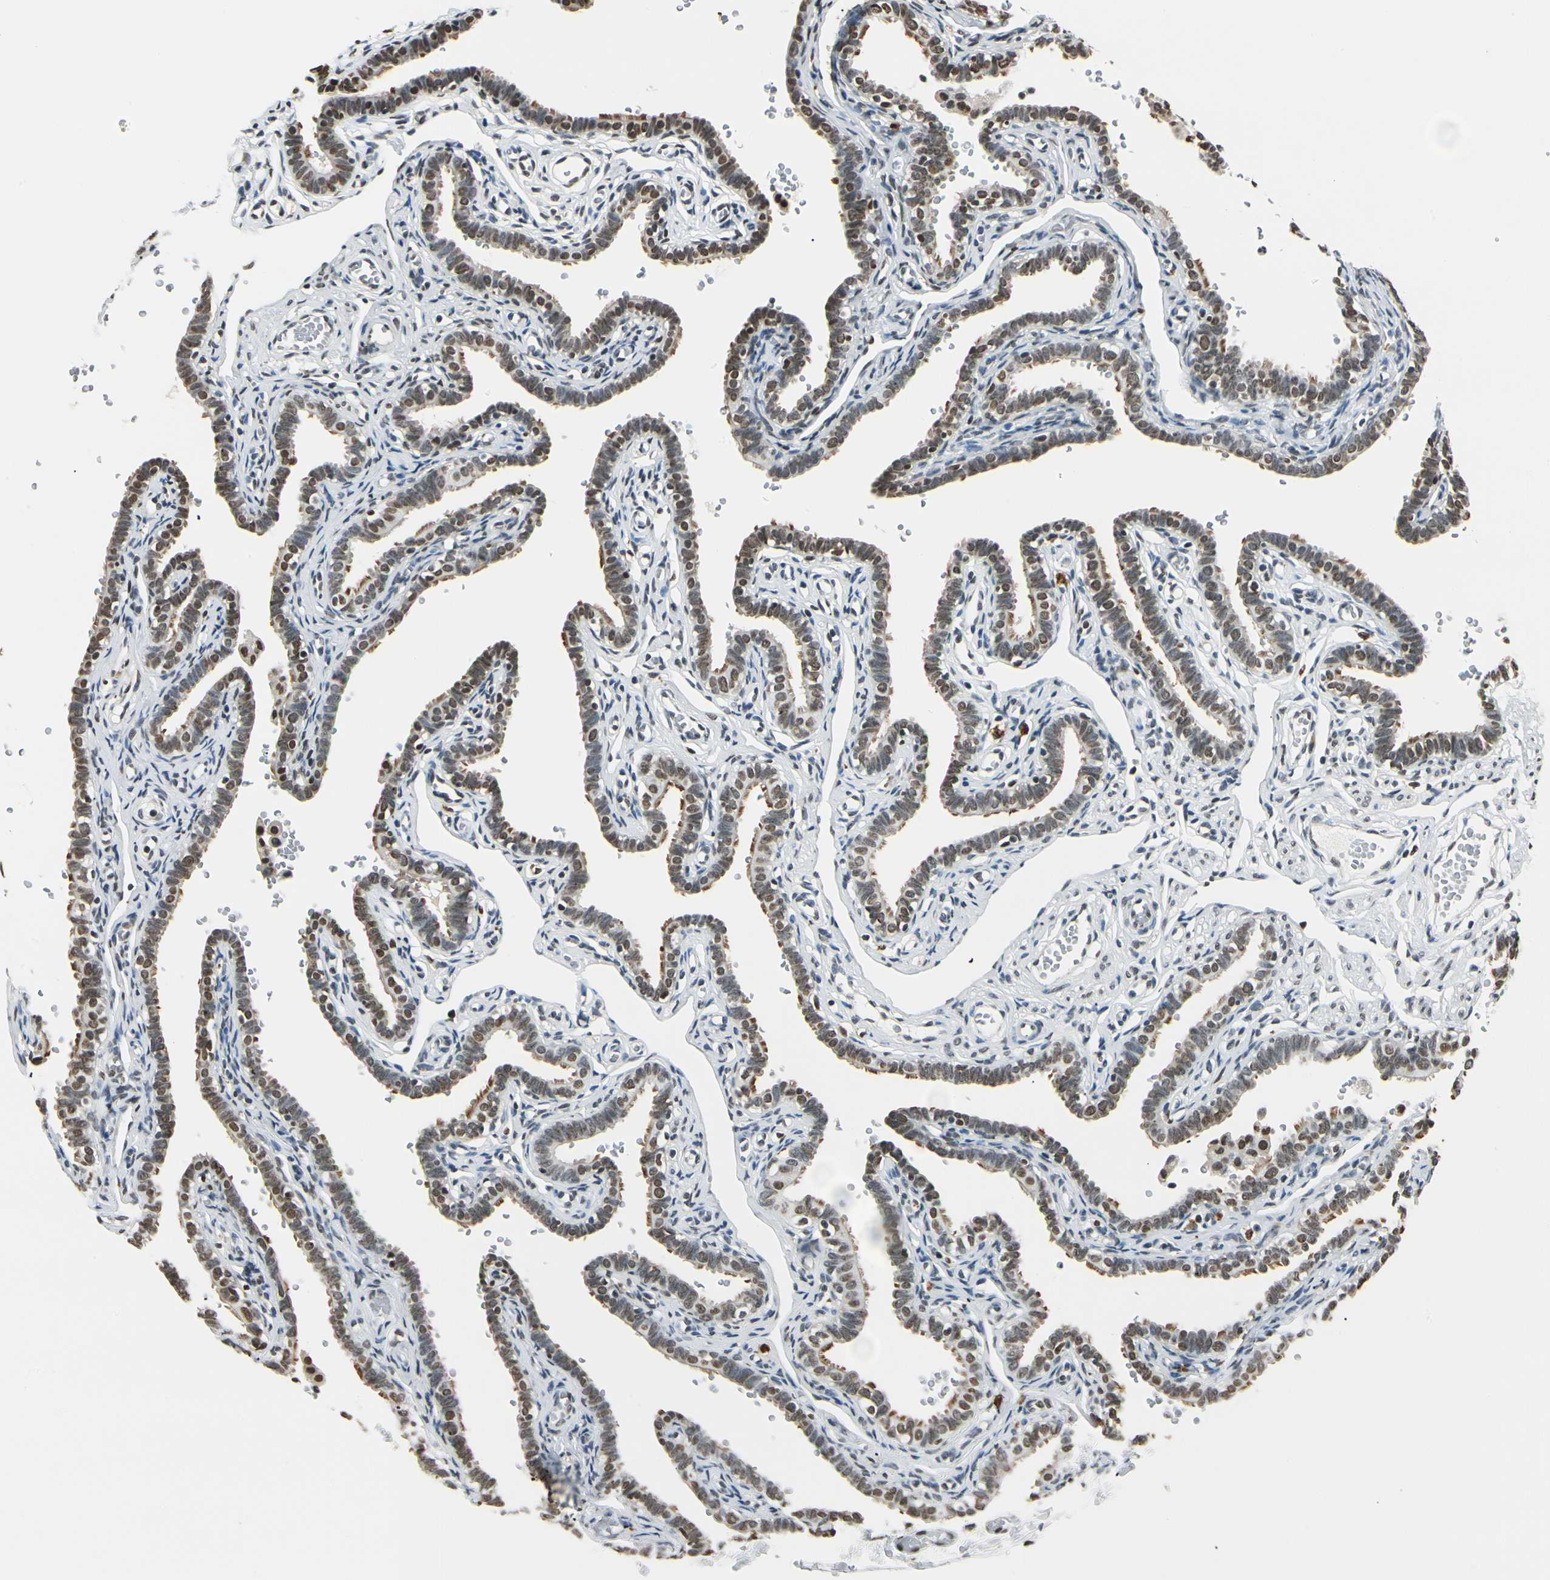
{"staining": {"intensity": "moderate", "quantity": ">75%", "location": "nuclear"}, "tissue": "fallopian tube", "cell_type": "Glandular cells", "image_type": "normal", "snomed": [{"axis": "morphology", "description": "Normal tissue, NOS"}, {"axis": "topography", "description": "Fallopian tube"}], "caption": "Immunohistochemistry (IHC) histopathology image of normal human fallopian tube stained for a protein (brown), which shows medium levels of moderate nuclear positivity in about >75% of glandular cells.", "gene": "FANCG", "patient": {"sex": "female", "age": 35}}